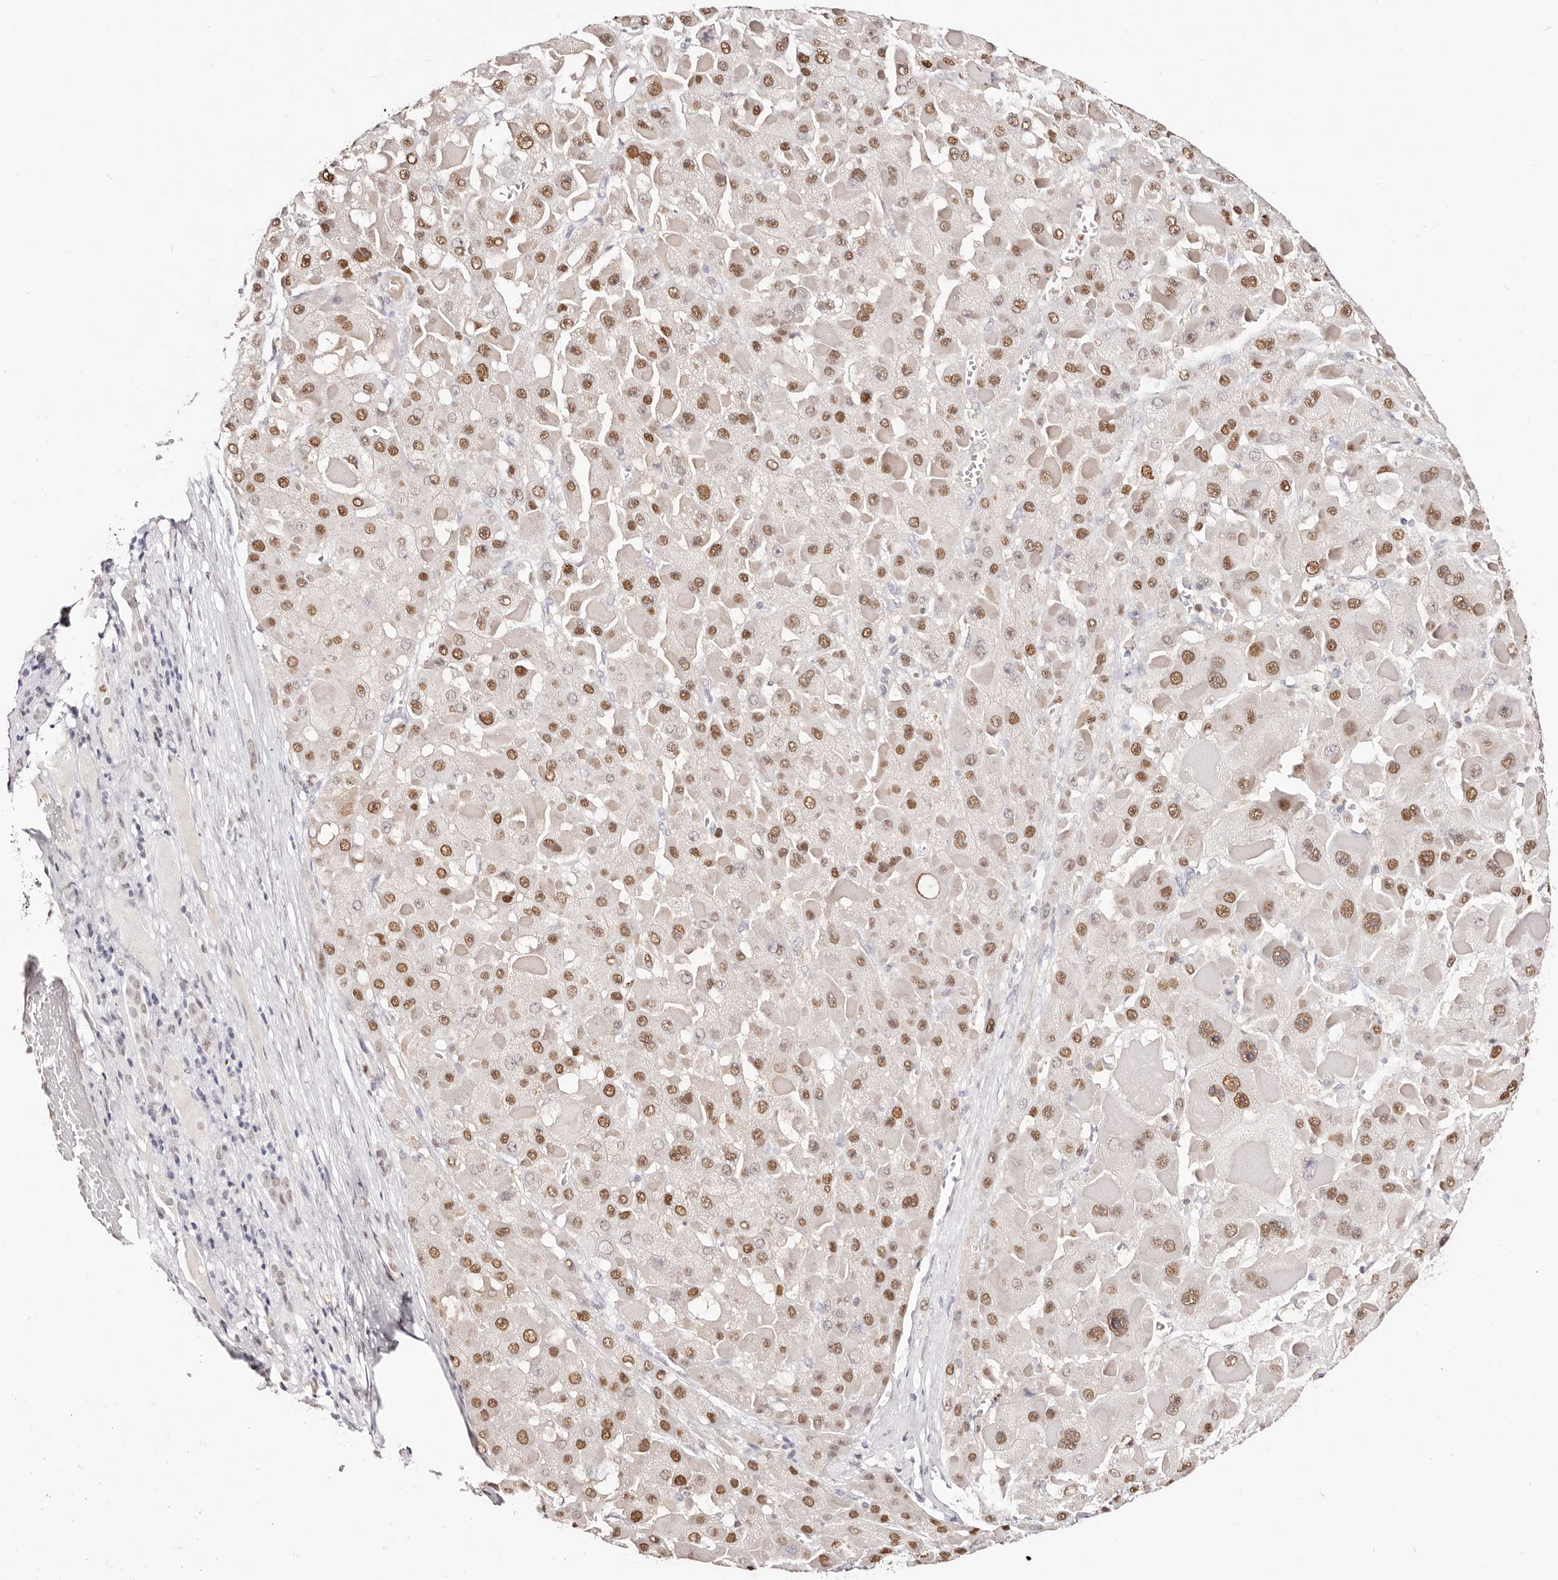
{"staining": {"intensity": "moderate", "quantity": ">75%", "location": "nuclear"}, "tissue": "liver cancer", "cell_type": "Tumor cells", "image_type": "cancer", "snomed": [{"axis": "morphology", "description": "Carcinoma, Hepatocellular, NOS"}, {"axis": "topography", "description": "Liver"}], "caption": "Immunohistochemical staining of human liver cancer shows medium levels of moderate nuclear positivity in approximately >75% of tumor cells.", "gene": "TKT", "patient": {"sex": "female", "age": 73}}